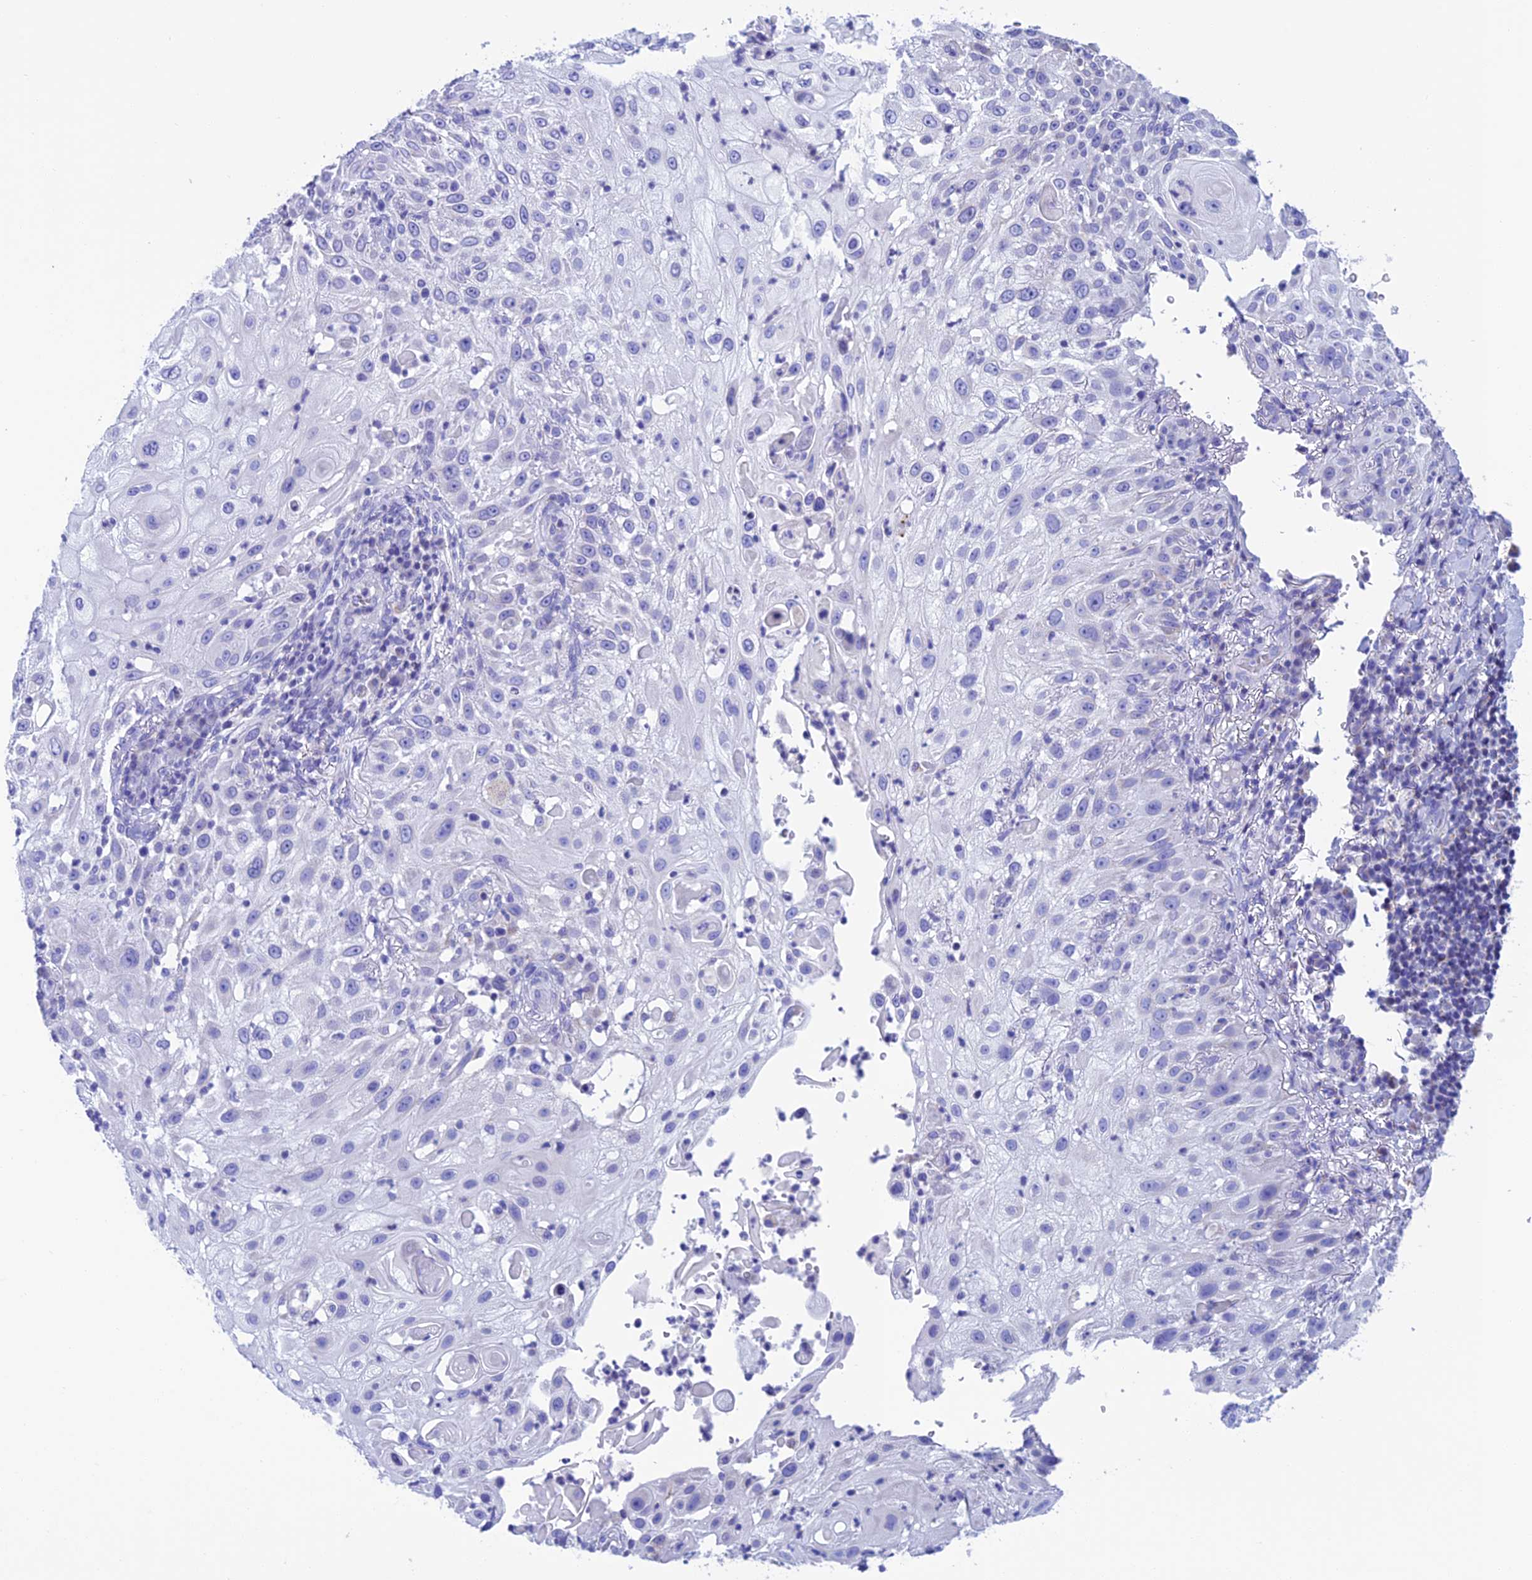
{"staining": {"intensity": "negative", "quantity": "none", "location": "none"}, "tissue": "skin cancer", "cell_type": "Tumor cells", "image_type": "cancer", "snomed": [{"axis": "morphology", "description": "Squamous cell carcinoma, NOS"}, {"axis": "topography", "description": "Skin"}], "caption": "Tumor cells are negative for protein expression in human skin cancer (squamous cell carcinoma).", "gene": "NXPE4", "patient": {"sex": "female", "age": 44}}